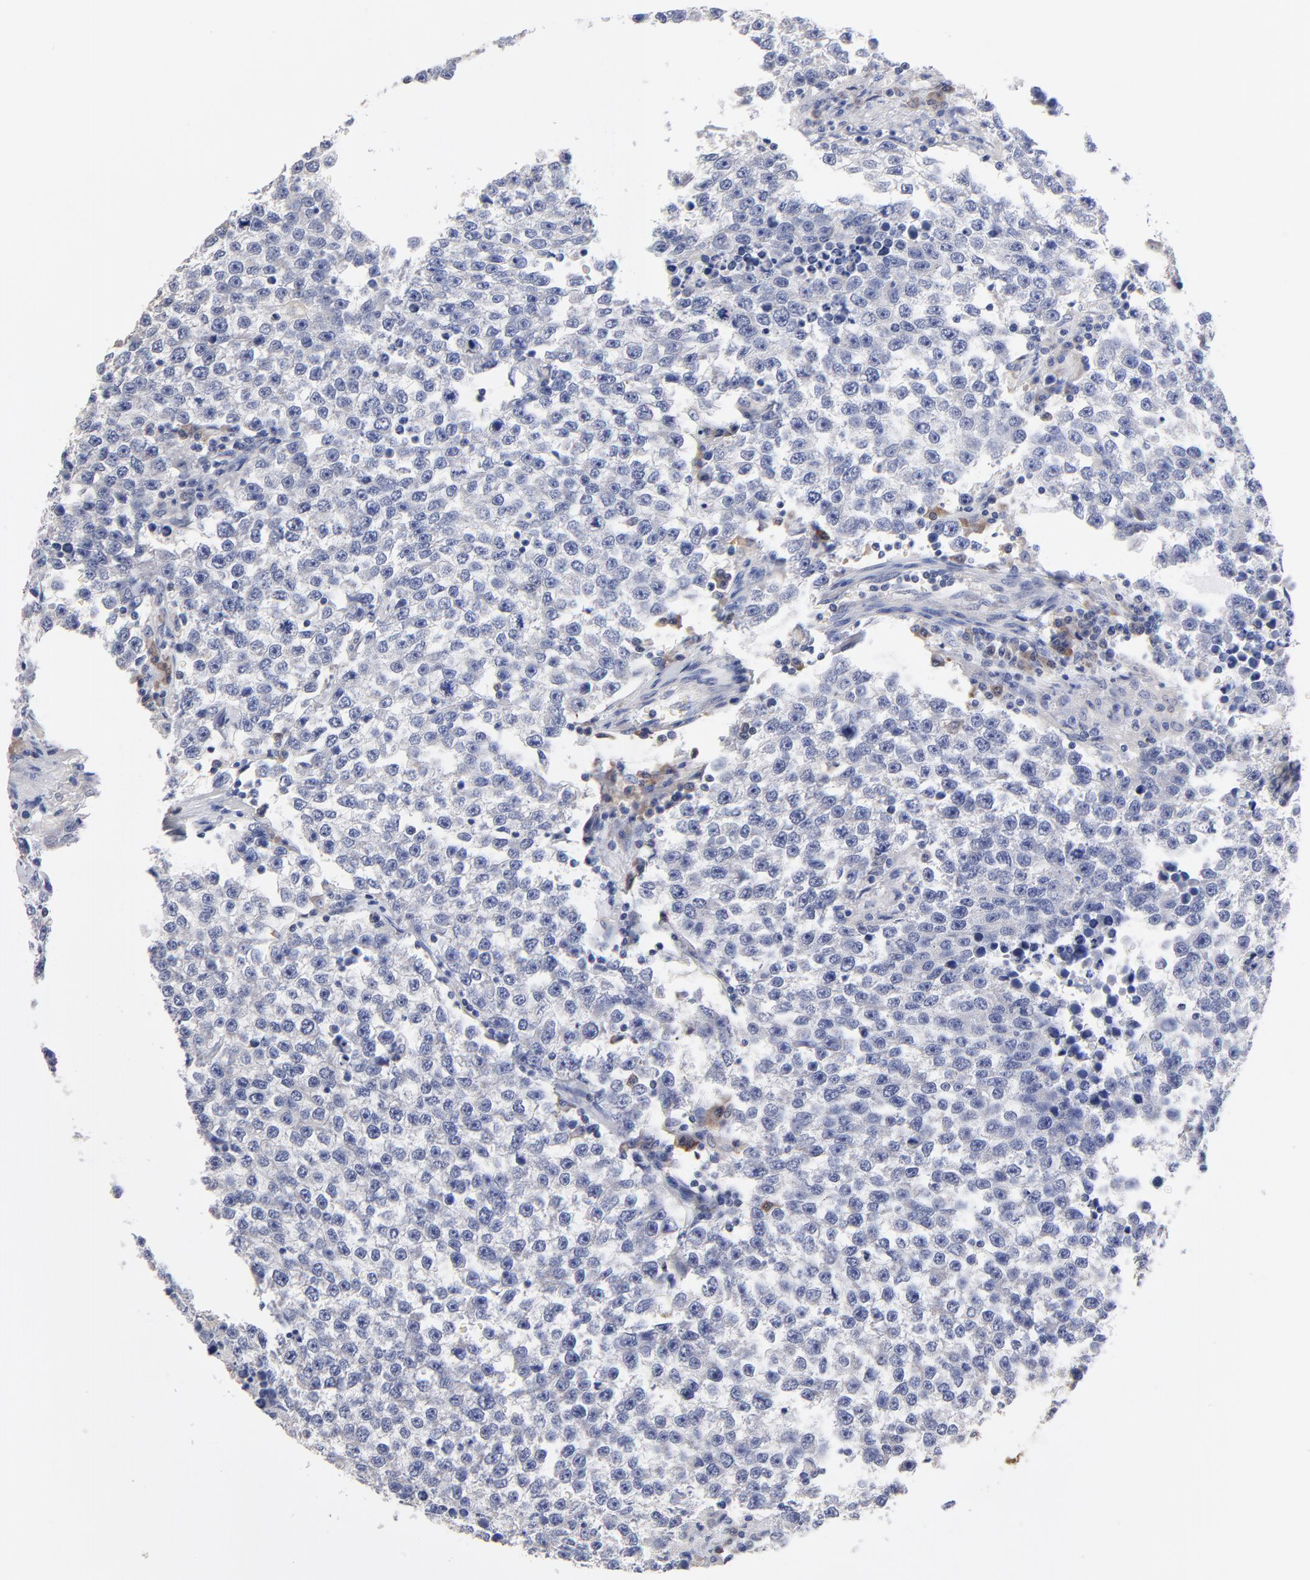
{"staining": {"intensity": "negative", "quantity": "none", "location": "none"}, "tissue": "testis cancer", "cell_type": "Tumor cells", "image_type": "cancer", "snomed": [{"axis": "morphology", "description": "Seminoma, NOS"}, {"axis": "topography", "description": "Testis"}], "caption": "Immunohistochemistry image of neoplastic tissue: human seminoma (testis) stained with DAB demonstrates no significant protein staining in tumor cells.", "gene": "TWNK", "patient": {"sex": "male", "age": 36}}